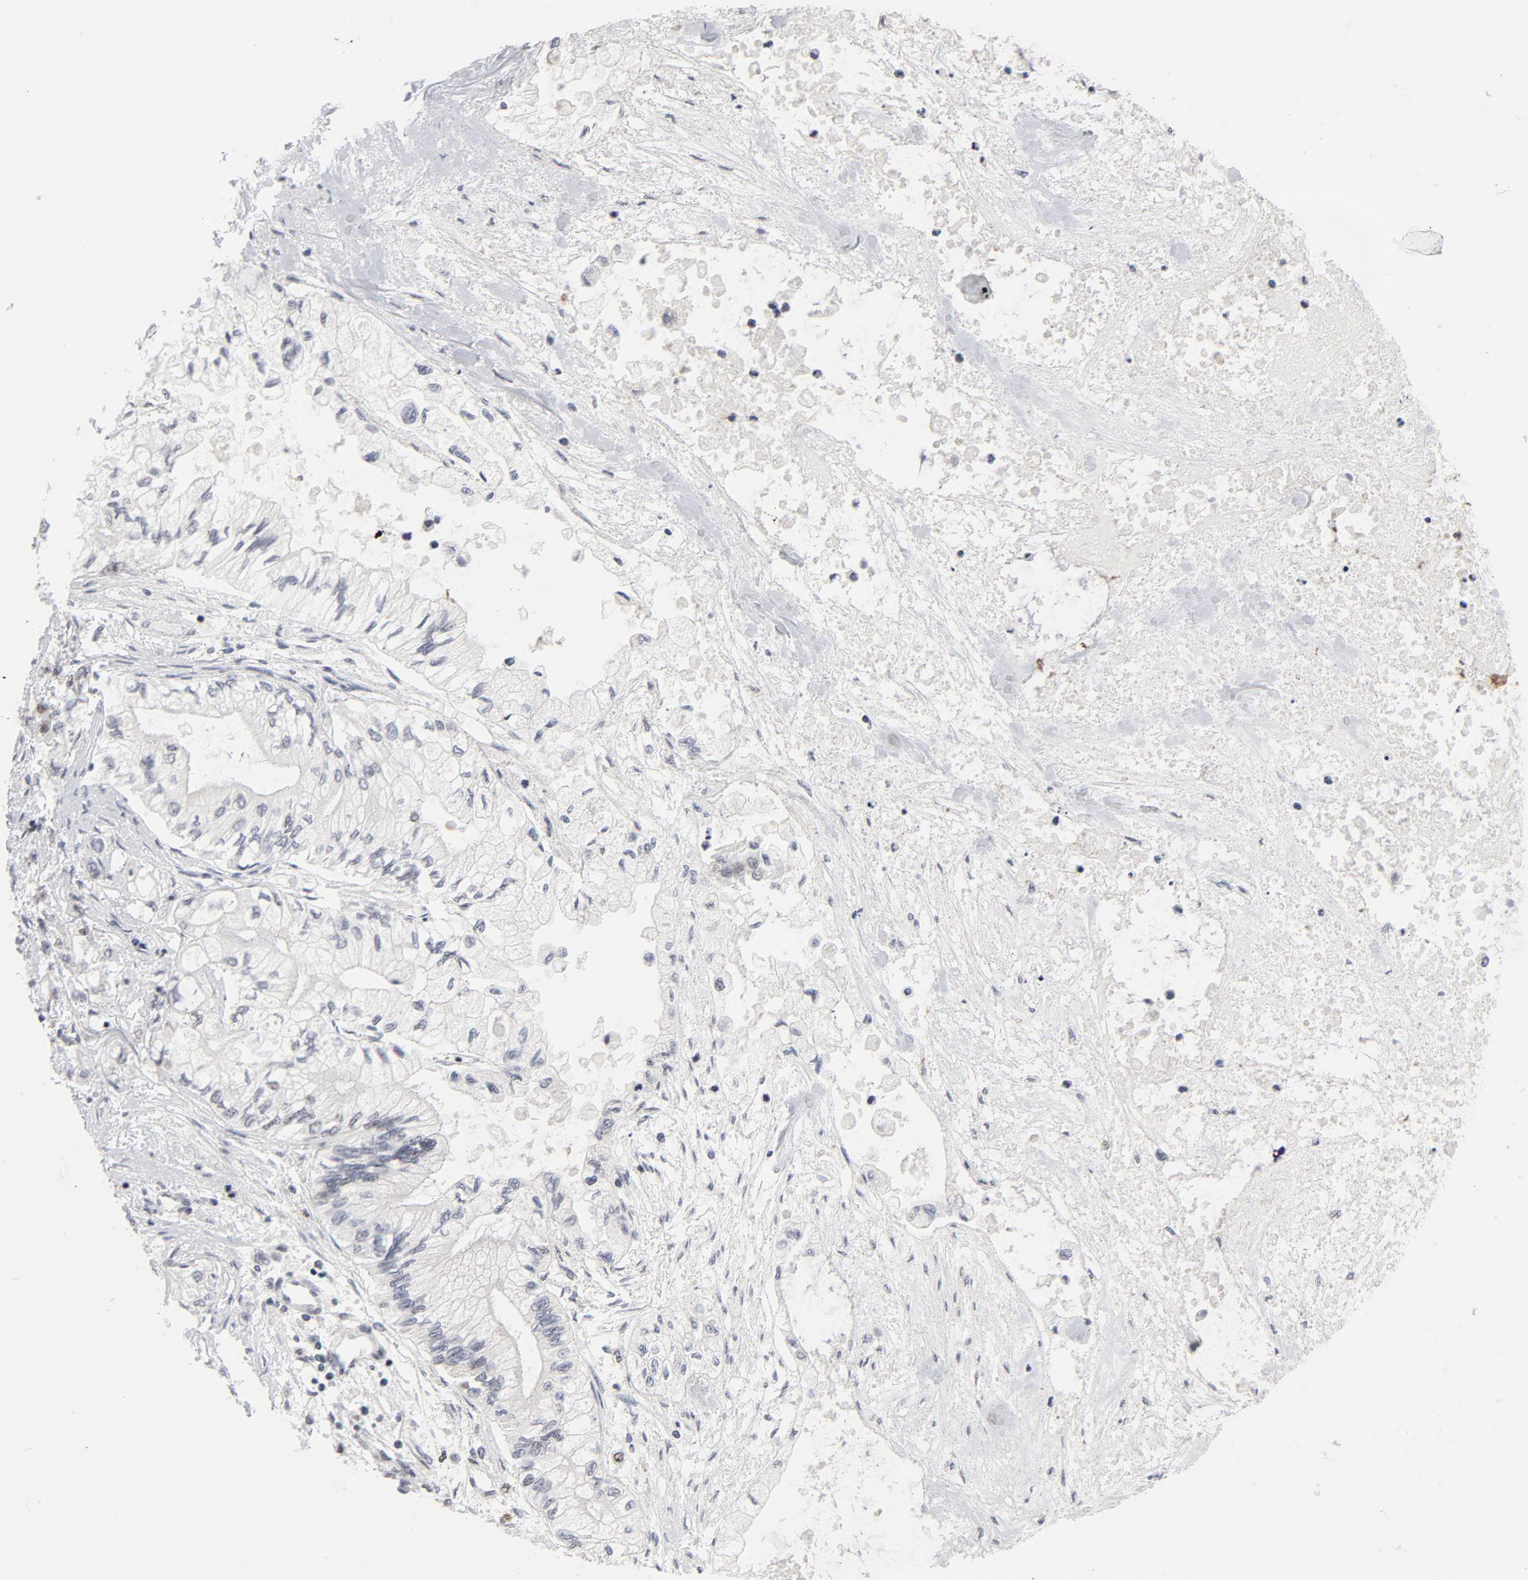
{"staining": {"intensity": "moderate", "quantity": "<25%", "location": "nuclear"}, "tissue": "pancreatic cancer", "cell_type": "Tumor cells", "image_type": "cancer", "snomed": [{"axis": "morphology", "description": "Adenocarcinoma, NOS"}, {"axis": "topography", "description": "Pancreas"}], "caption": "Pancreatic adenocarcinoma was stained to show a protein in brown. There is low levels of moderate nuclear positivity in approximately <25% of tumor cells.", "gene": "RFC4", "patient": {"sex": "male", "age": 79}}